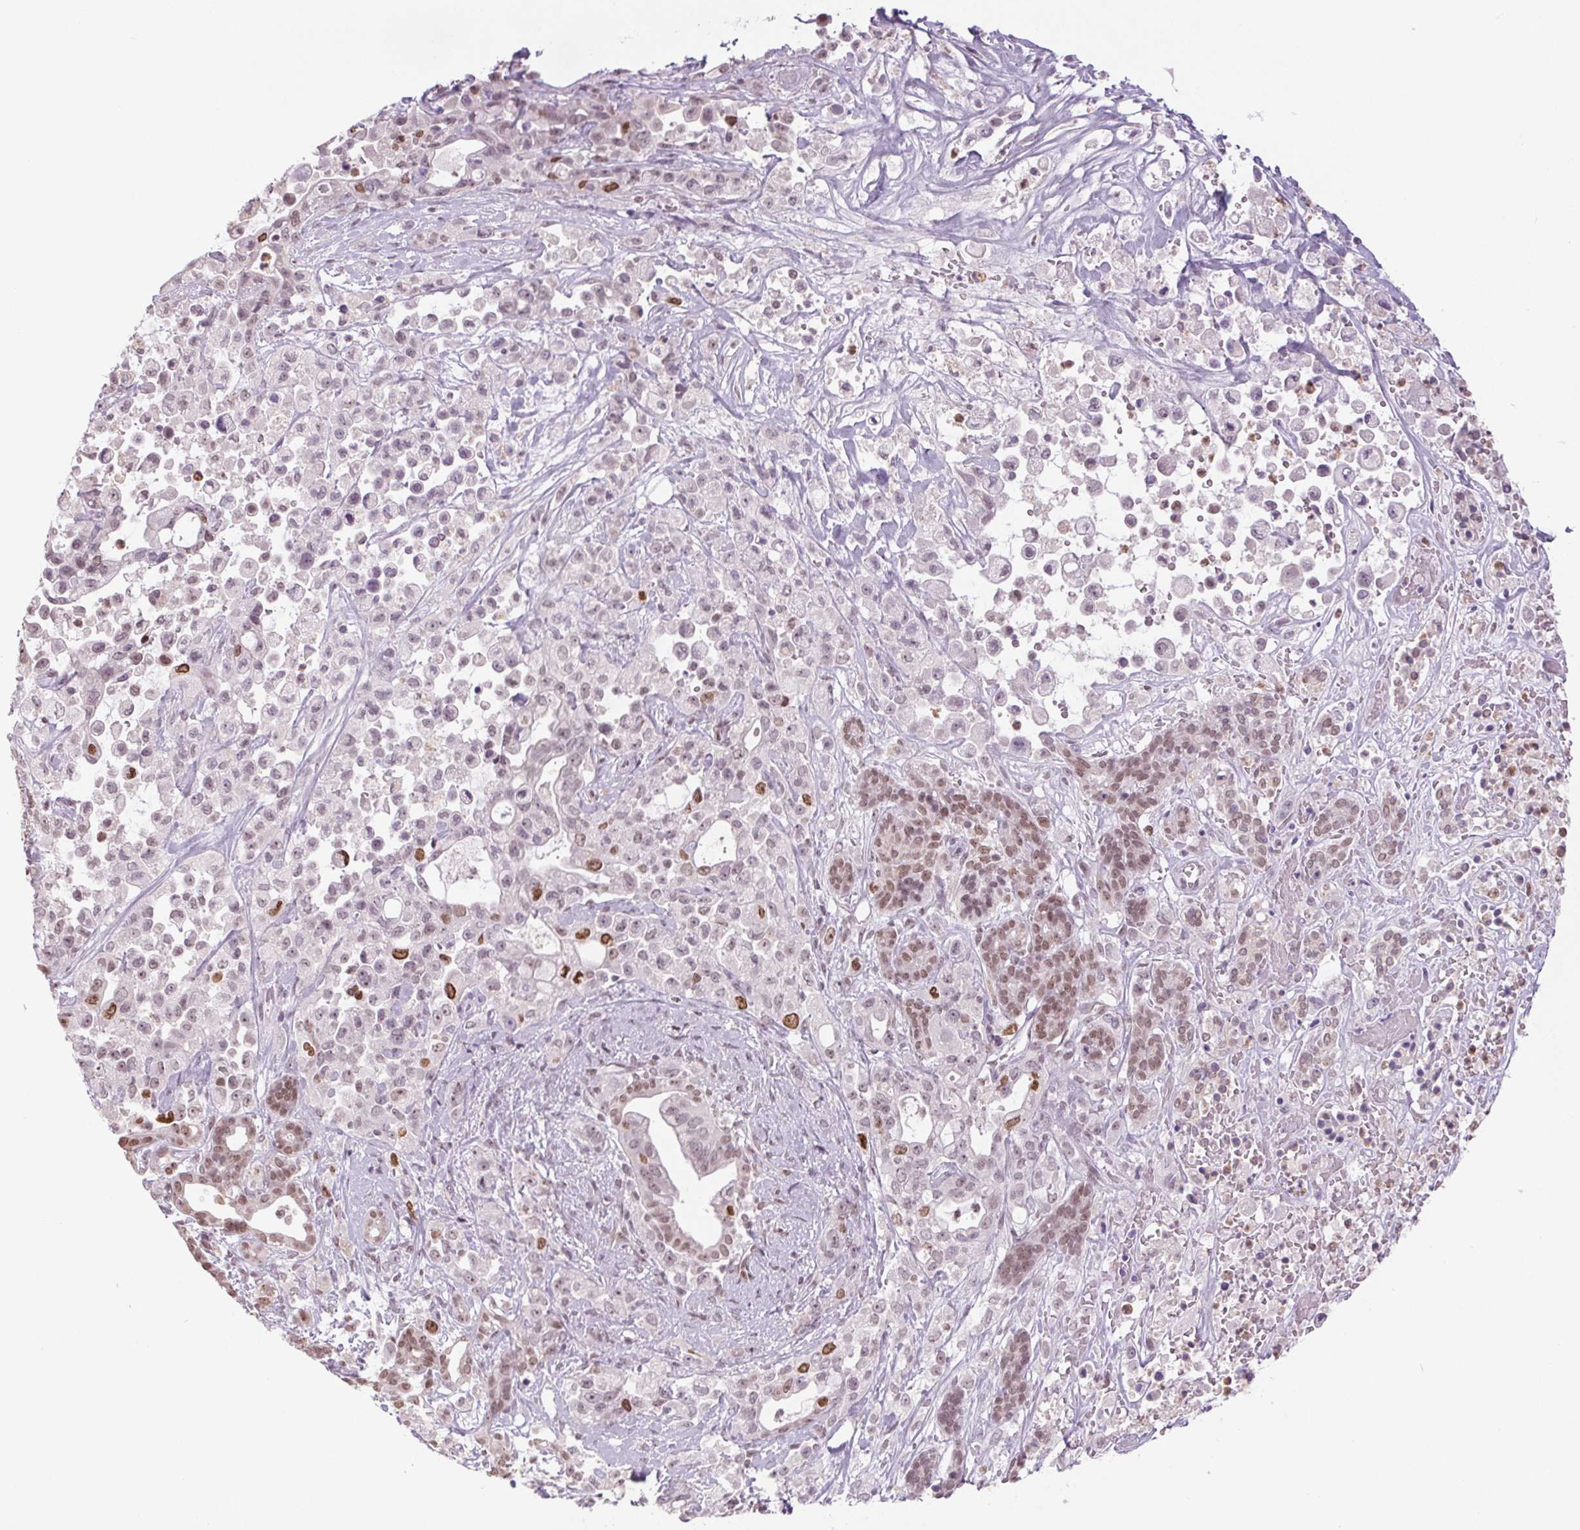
{"staining": {"intensity": "moderate", "quantity": "<25%", "location": "nuclear"}, "tissue": "pancreatic cancer", "cell_type": "Tumor cells", "image_type": "cancer", "snomed": [{"axis": "morphology", "description": "Adenocarcinoma, NOS"}, {"axis": "topography", "description": "Pancreas"}], "caption": "Protein staining of pancreatic cancer tissue reveals moderate nuclear expression in about <25% of tumor cells.", "gene": "SMIM6", "patient": {"sex": "male", "age": 44}}